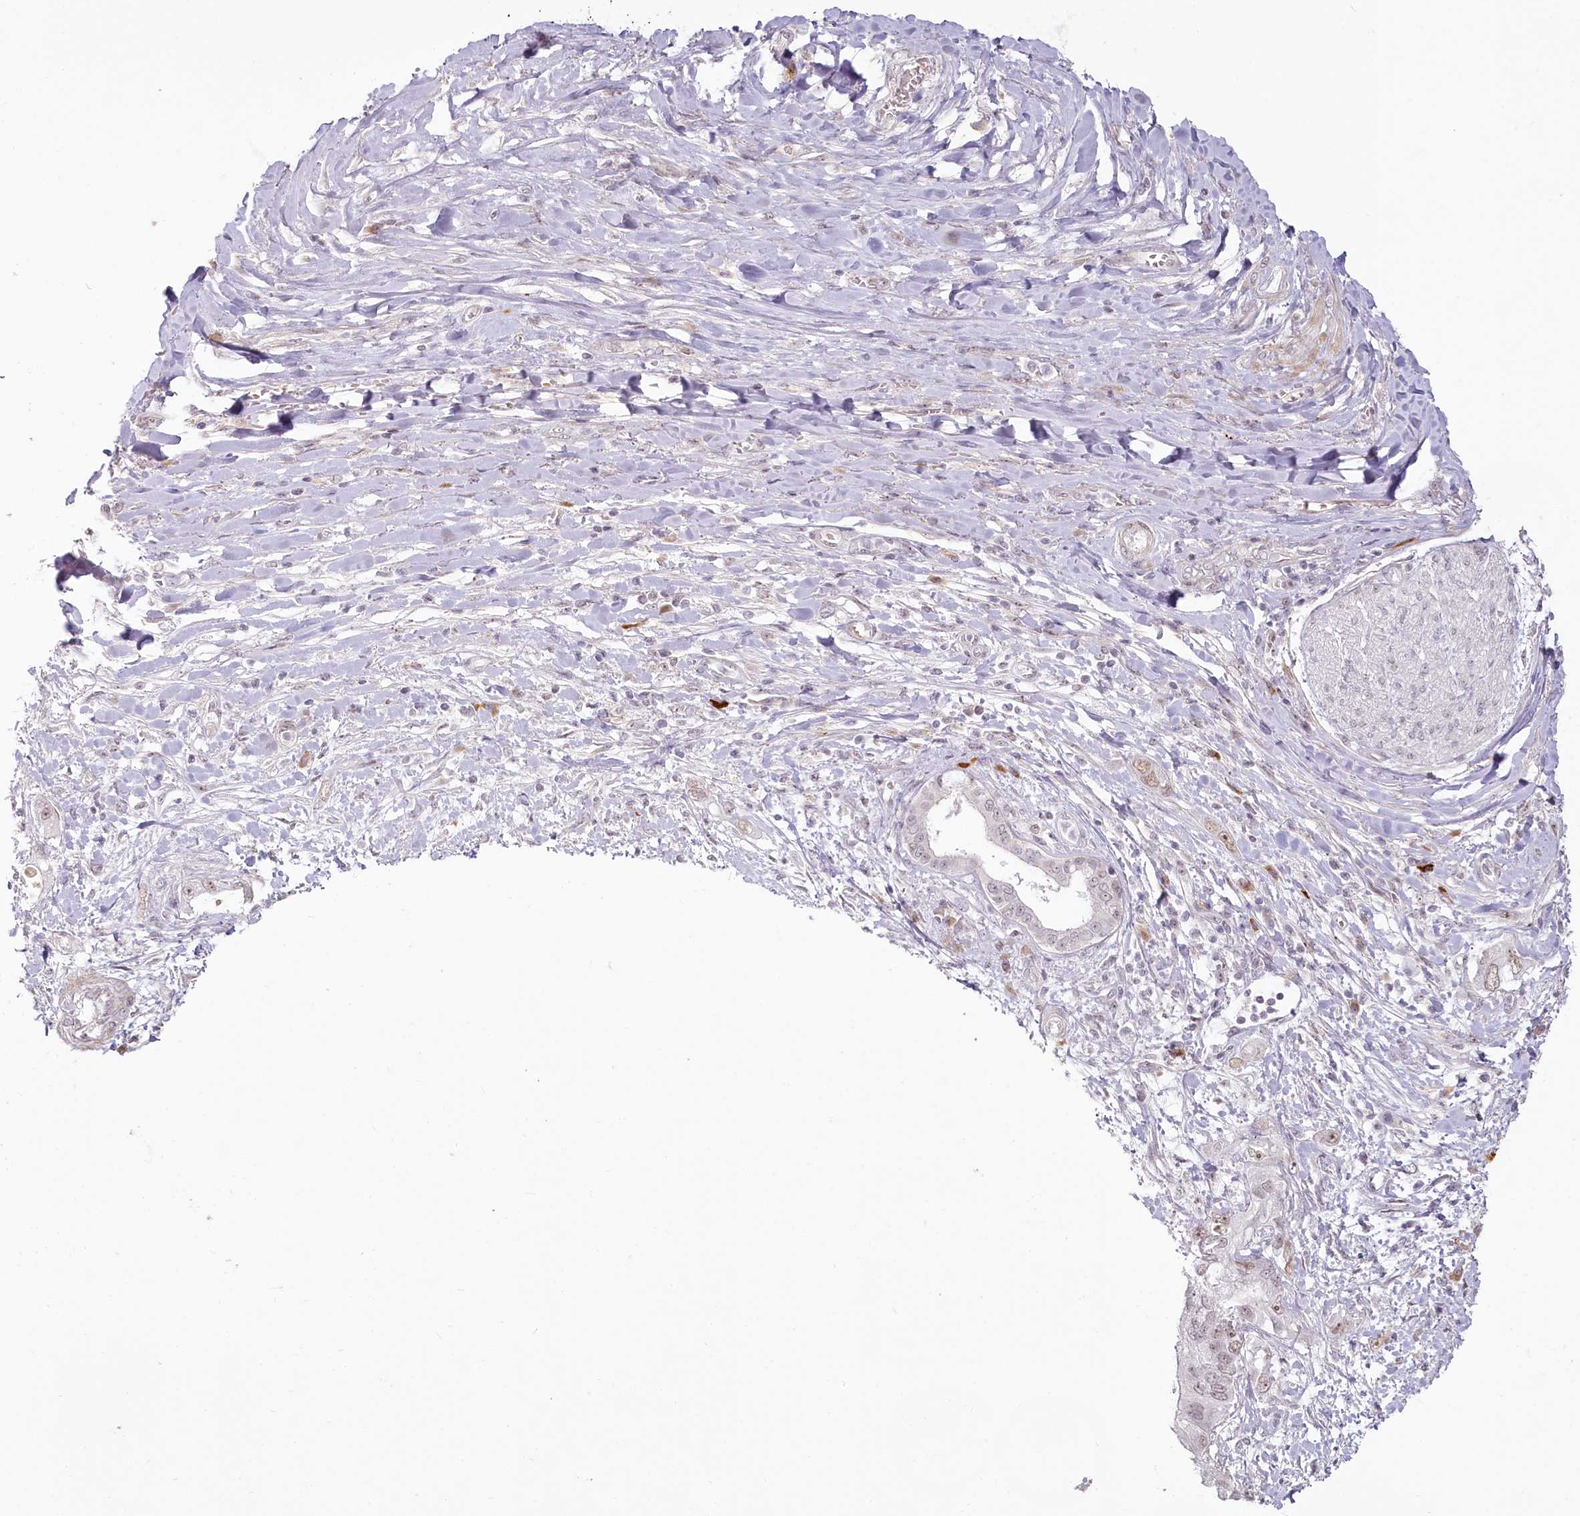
{"staining": {"intensity": "weak", "quantity": "25%-75%", "location": "nuclear"}, "tissue": "pancreatic cancer", "cell_type": "Tumor cells", "image_type": "cancer", "snomed": [{"axis": "morphology", "description": "Inflammation, NOS"}, {"axis": "morphology", "description": "Adenocarcinoma, NOS"}, {"axis": "topography", "description": "Pancreas"}], "caption": "Immunohistochemical staining of adenocarcinoma (pancreatic) shows low levels of weak nuclear staining in approximately 25%-75% of tumor cells.", "gene": "EXOSC7", "patient": {"sex": "female", "age": 56}}